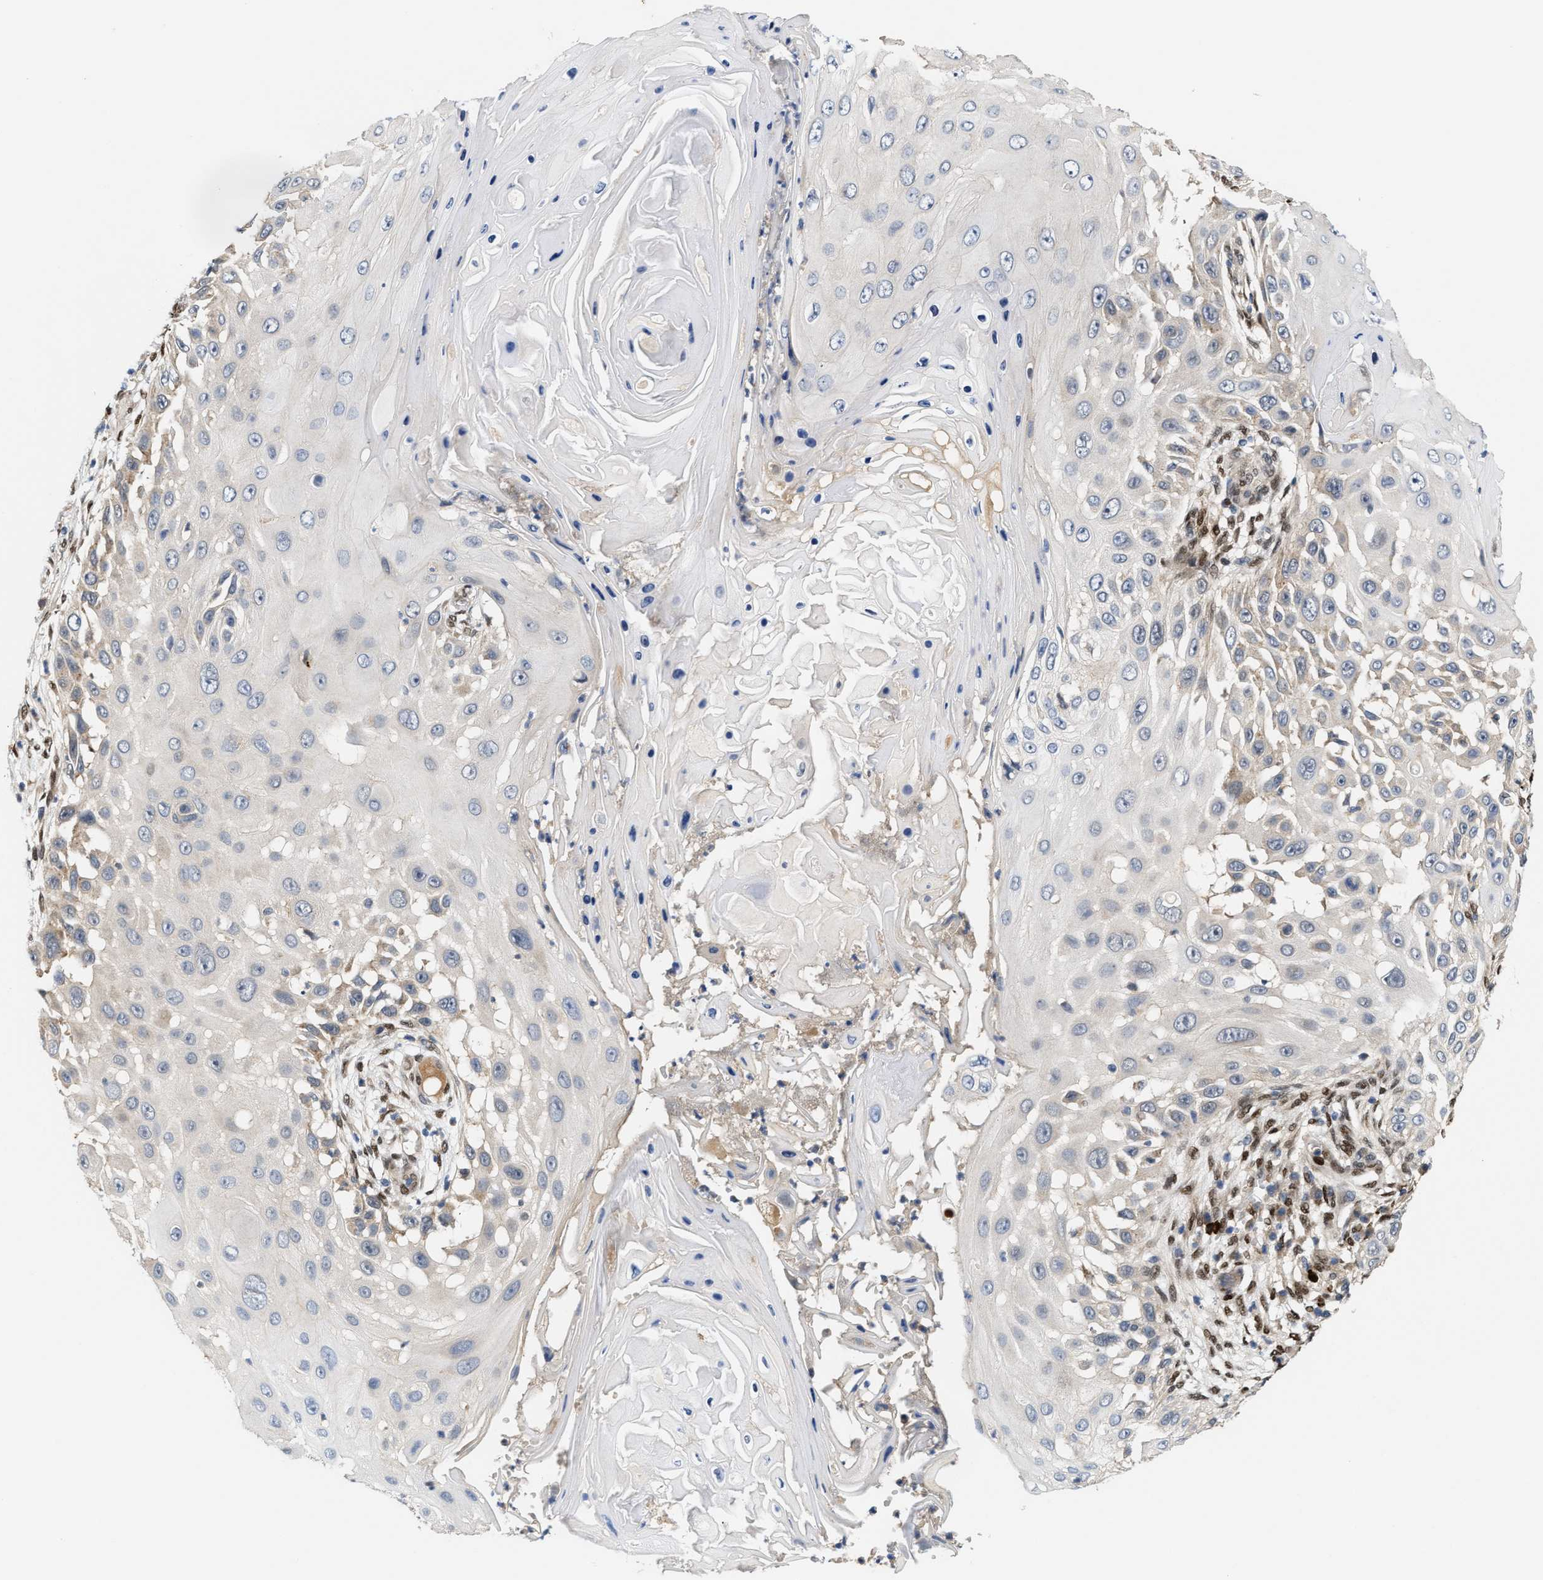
{"staining": {"intensity": "weak", "quantity": "<25%", "location": "cytoplasmic/membranous"}, "tissue": "skin cancer", "cell_type": "Tumor cells", "image_type": "cancer", "snomed": [{"axis": "morphology", "description": "Squamous cell carcinoma, NOS"}, {"axis": "topography", "description": "Skin"}], "caption": "DAB (3,3'-diaminobenzidine) immunohistochemical staining of human skin cancer demonstrates no significant expression in tumor cells.", "gene": "TCF4", "patient": {"sex": "female", "age": 44}}